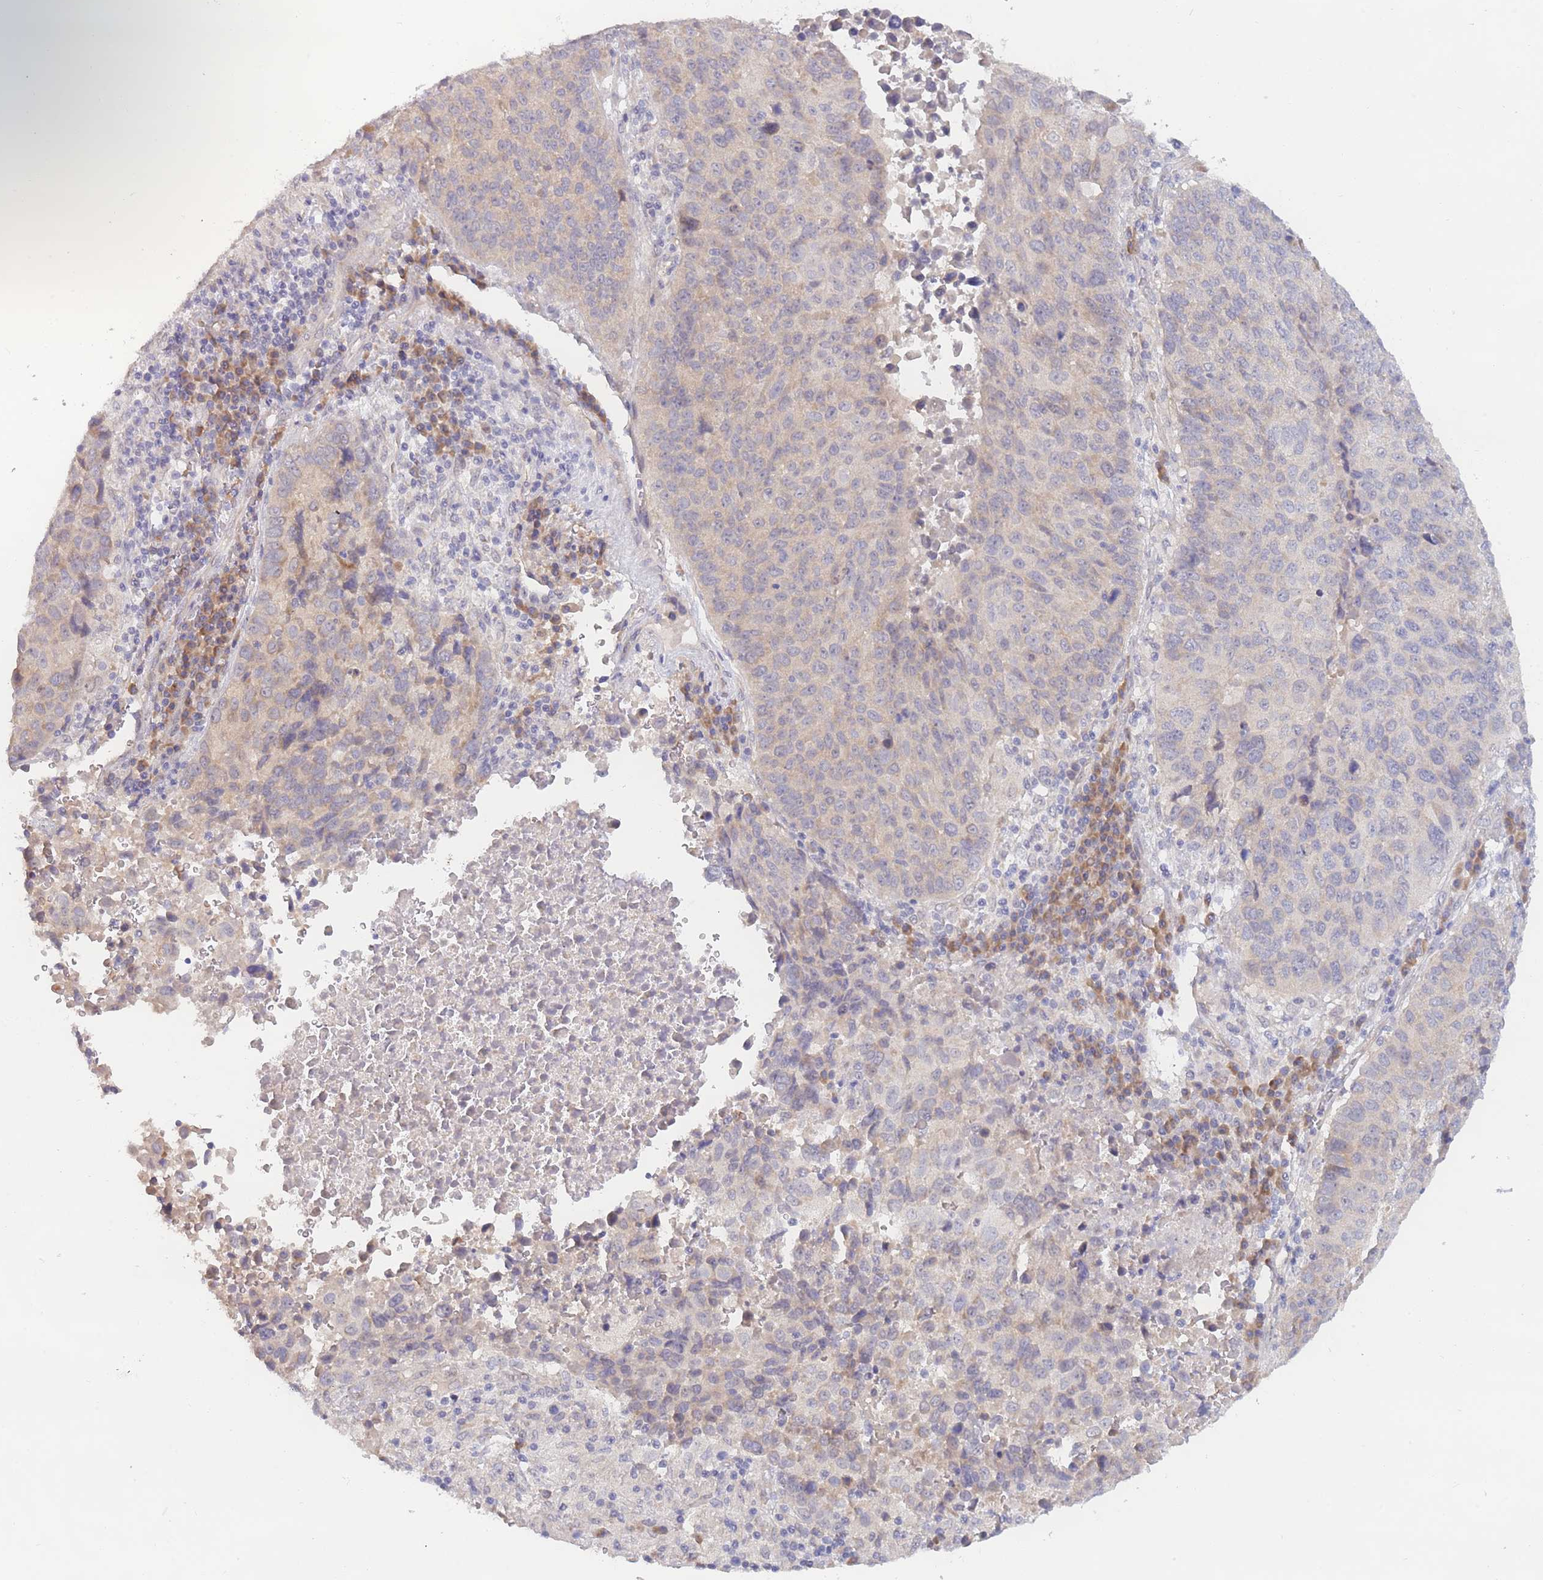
{"staining": {"intensity": "weak", "quantity": "<25%", "location": "cytoplasmic/membranous"}, "tissue": "lung cancer", "cell_type": "Tumor cells", "image_type": "cancer", "snomed": [{"axis": "morphology", "description": "Squamous cell carcinoma, NOS"}, {"axis": "topography", "description": "Lung"}], "caption": "The micrograph displays no significant expression in tumor cells of lung cancer (squamous cell carcinoma).", "gene": "FAM227B", "patient": {"sex": "male", "age": 73}}